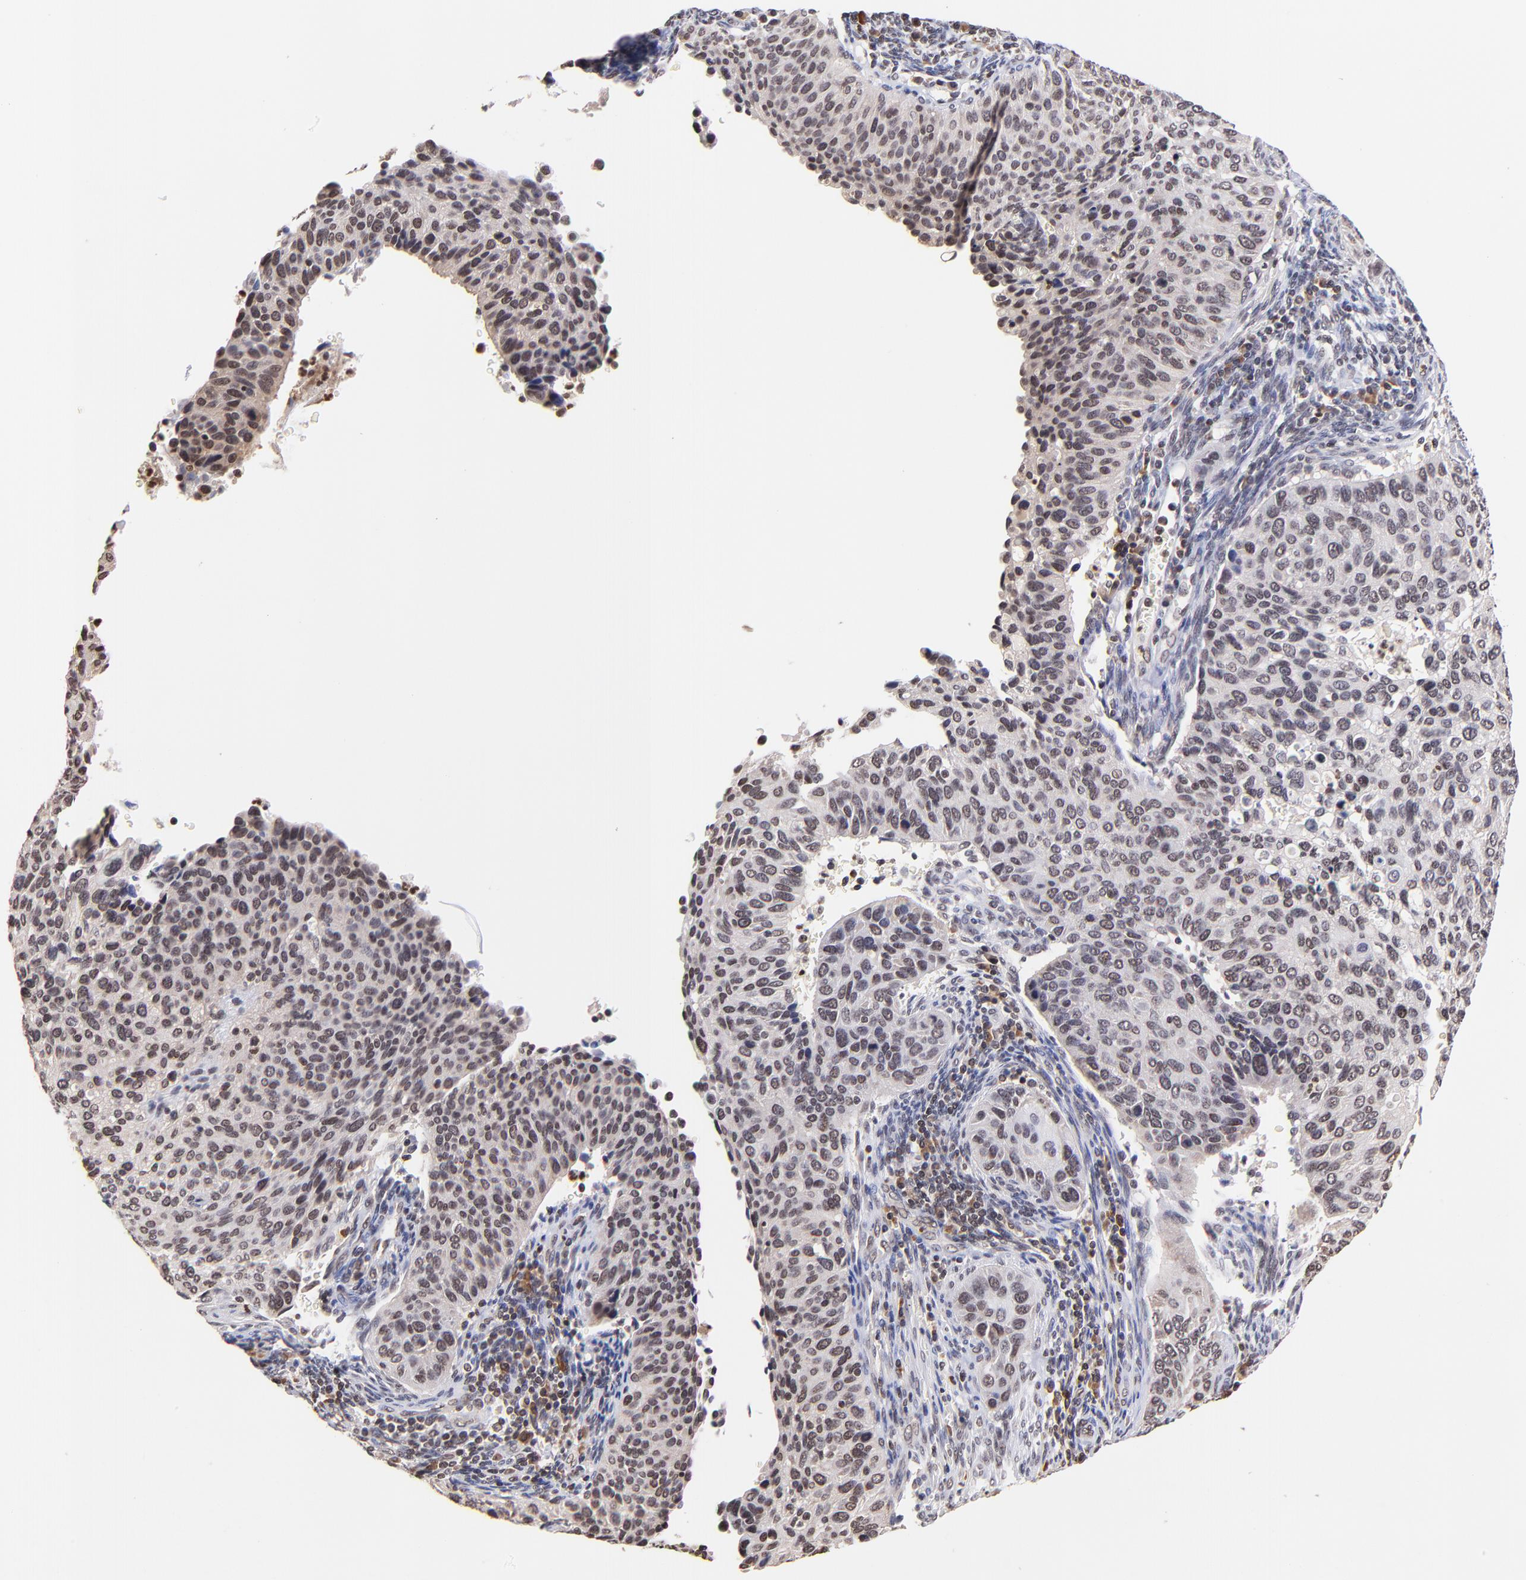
{"staining": {"intensity": "moderate", "quantity": ">75%", "location": "nuclear"}, "tissue": "cervical cancer", "cell_type": "Tumor cells", "image_type": "cancer", "snomed": [{"axis": "morphology", "description": "Adenocarcinoma, NOS"}, {"axis": "topography", "description": "Cervix"}], "caption": "Cervical adenocarcinoma tissue demonstrates moderate nuclear positivity in about >75% of tumor cells, visualized by immunohistochemistry.", "gene": "WDR25", "patient": {"sex": "female", "age": 29}}